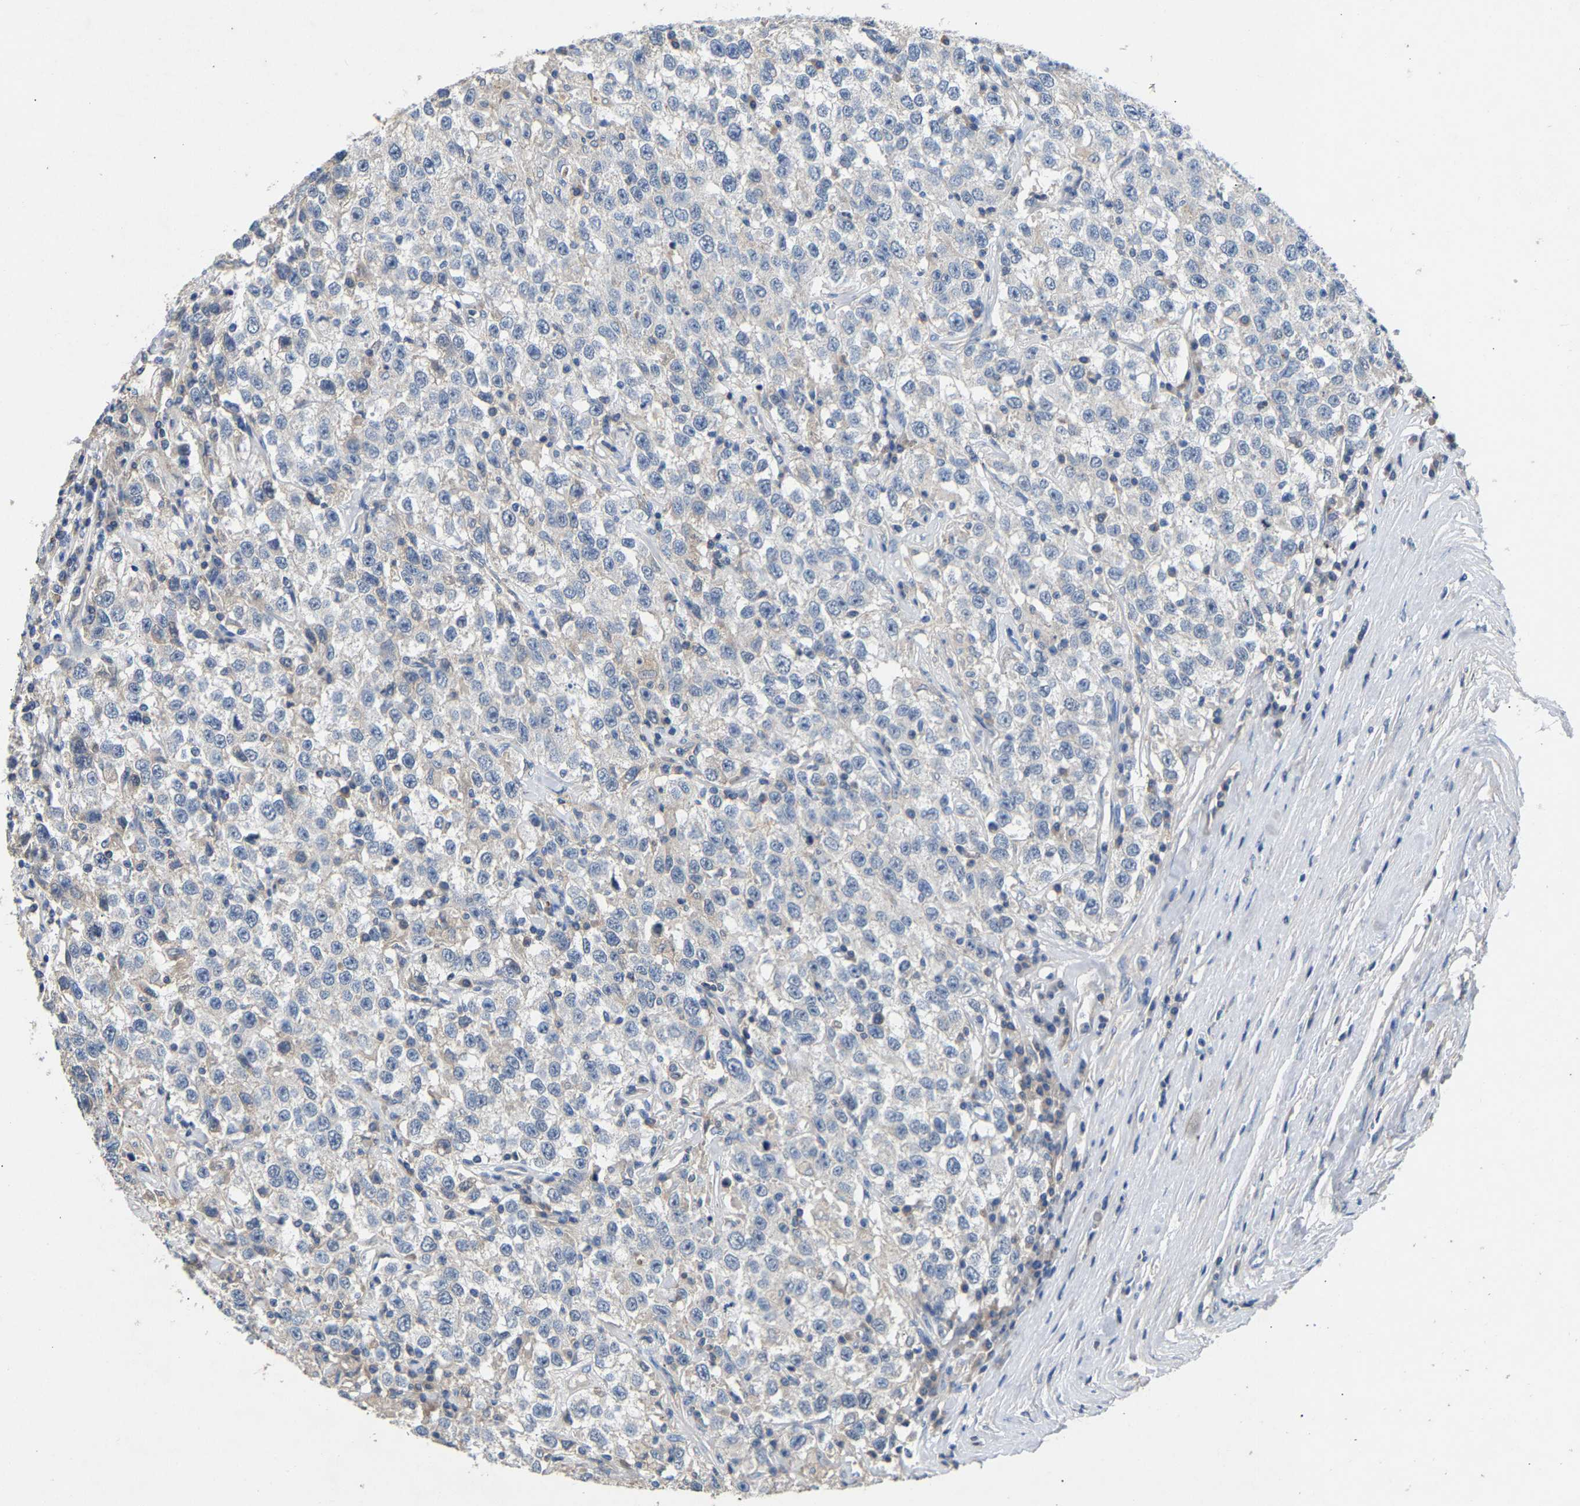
{"staining": {"intensity": "negative", "quantity": "none", "location": "none"}, "tissue": "testis cancer", "cell_type": "Tumor cells", "image_type": "cancer", "snomed": [{"axis": "morphology", "description": "Seminoma, NOS"}, {"axis": "topography", "description": "Testis"}], "caption": "A high-resolution photomicrograph shows immunohistochemistry staining of testis cancer, which exhibits no significant staining in tumor cells.", "gene": "CCDC171", "patient": {"sex": "male", "age": 41}}